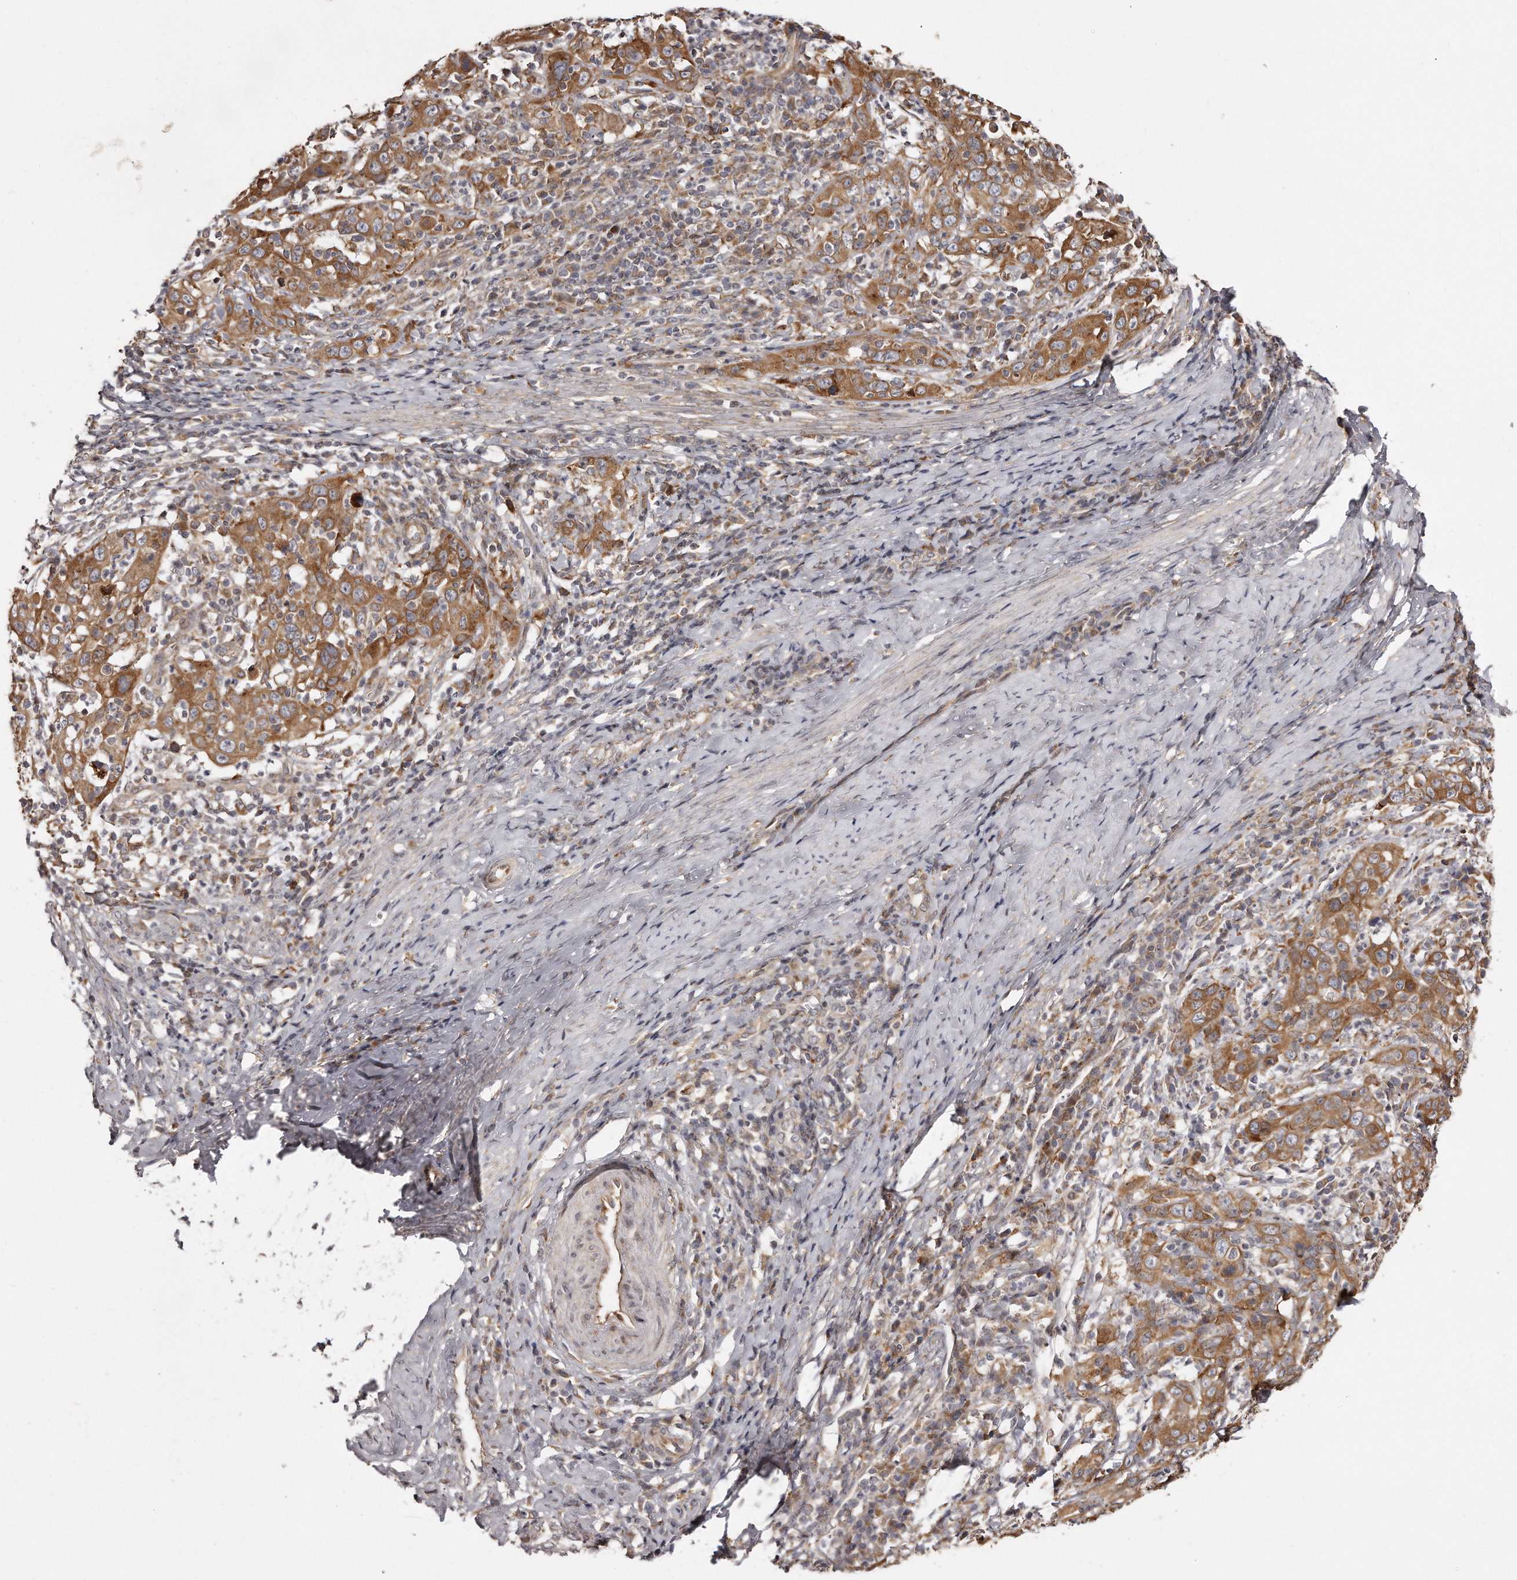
{"staining": {"intensity": "moderate", "quantity": ">75%", "location": "cytoplasmic/membranous"}, "tissue": "cervical cancer", "cell_type": "Tumor cells", "image_type": "cancer", "snomed": [{"axis": "morphology", "description": "Squamous cell carcinoma, NOS"}, {"axis": "topography", "description": "Cervix"}], "caption": "Immunohistochemical staining of human cervical cancer (squamous cell carcinoma) demonstrates medium levels of moderate cytoplasmic/membranous protein positivity in approximately >75% of tumor cells.", "gene": "TRAPPC14", "patient": {"sex": "female", "age": 46}}